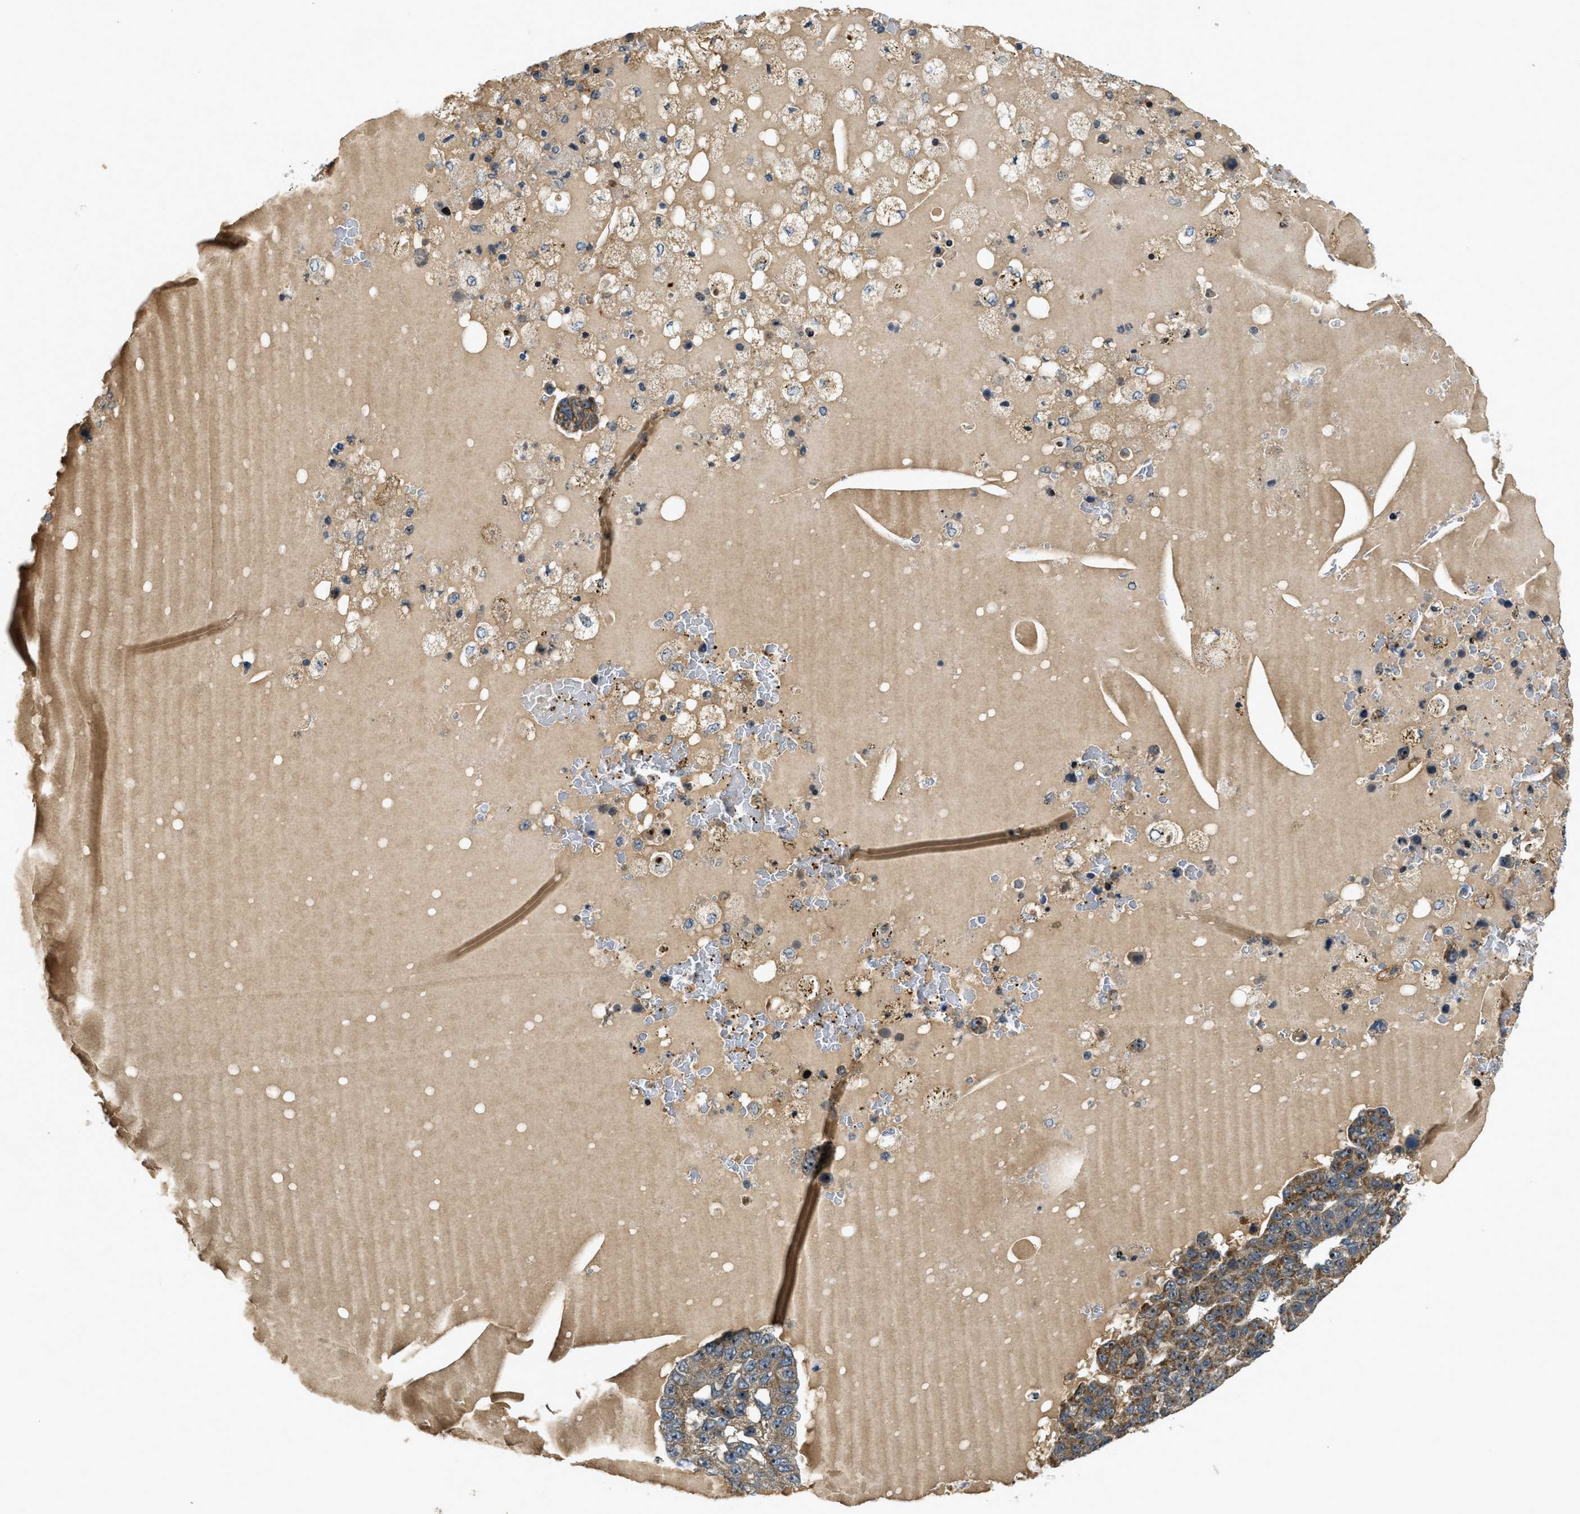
{"staining": {"intensity": "moderate", "quantity": "25%-75%", "location": "cytoplasmic/membranous,nuclear"}, "tissue": "pancreatic cancer", "cell_type": "Tumor cells", "image_type": "cancer", "snomed": [{"axis": "morphology", "description": "Adenocarcinoma, NOS"}, {"axis": "topography", "description": "Pancreas"}], "caption": "Immunohistochemistry (IHC) histopathology image of human pancreatic cancer (adenocarcinoma) stained for a protein (brown), which displays medium levels of moderate cytoplasmic/membranous and nuclear staining in approximately 25%-75% of tumor cells.", "gene": "TRAPPC14", "patient": {"sex": "female", "age": 61}}